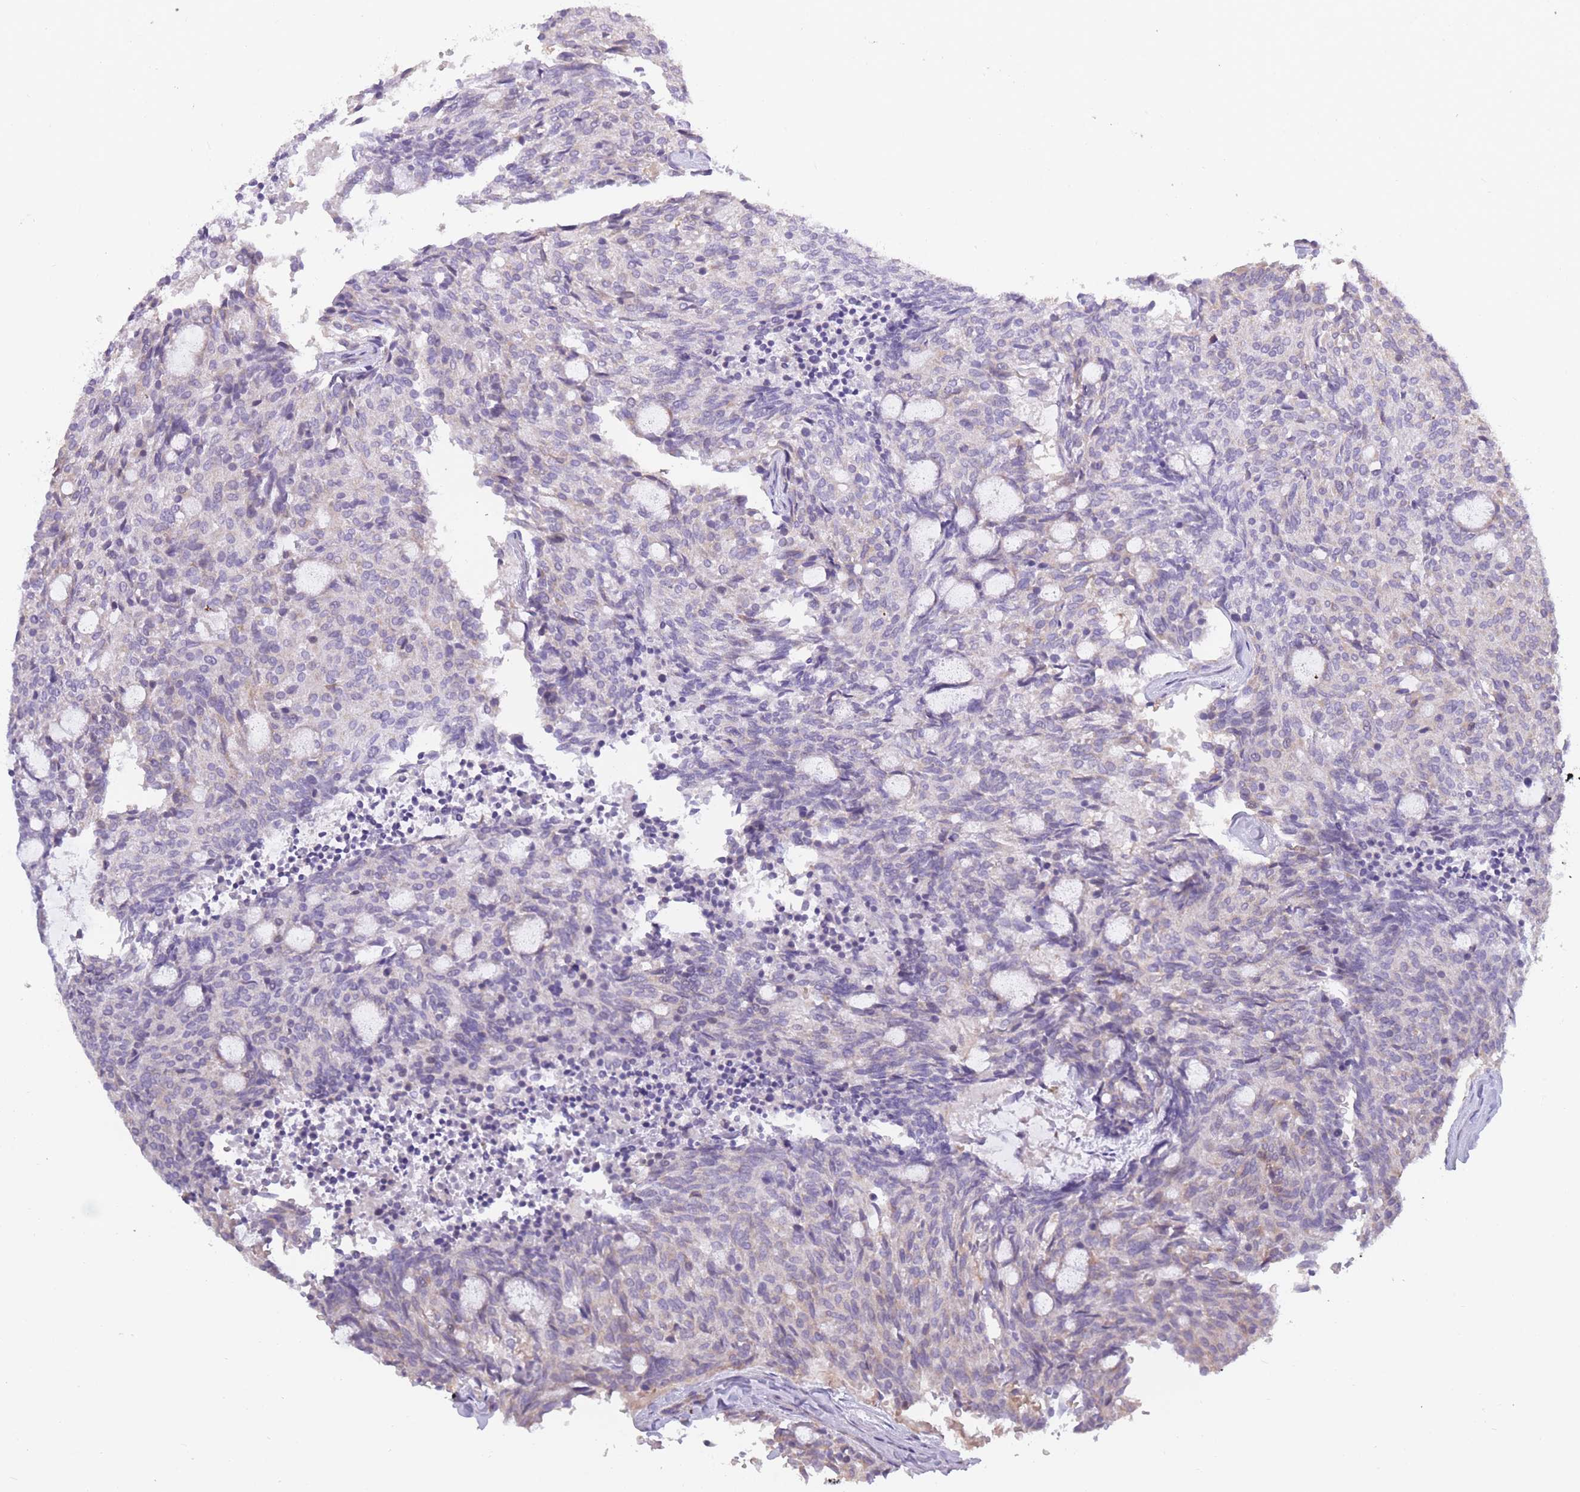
{"staining": {"intensity": "negative", "quantity": "none", "location": "none"}, "tissue": "carcinoid", "cell_type": "Tumor cells", "image_type": "cancer", "snomed": [{"axis": "morphology", "description": "Carcinoid, malignant, NOS"}, {"axis": "topography", "description": "Pancreas"}], "caption": "IHC micrograph of neoplastic tissue: carcinoid (malignant) stained with DAB displays no significant protein positivity in tumor cells.", "gene": "CCNQ", "patient": {"sex": "female", "age": 54}}